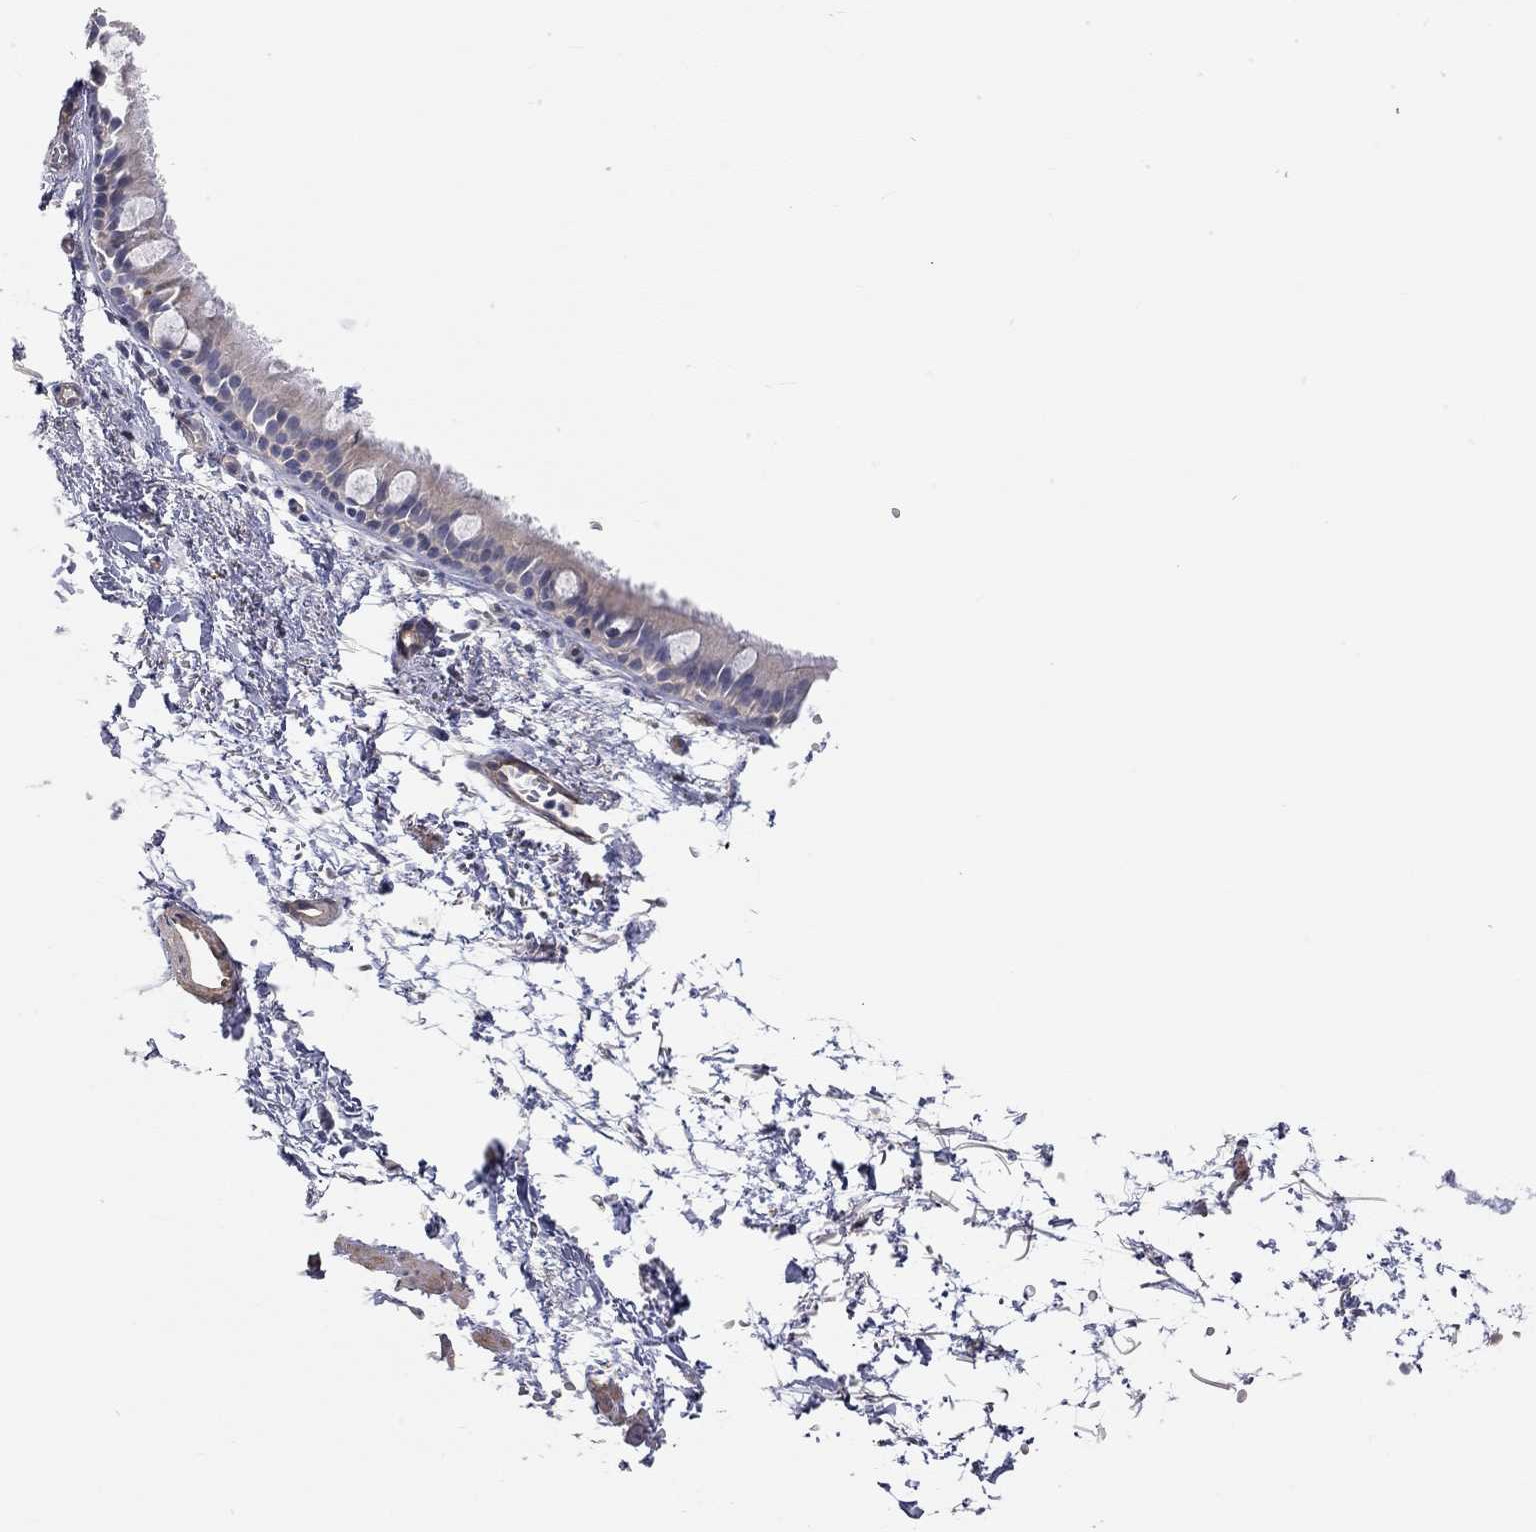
{"staining": {"intensity": "negative", "quantity": "none", "location": "none"}, "tissue": "bronchus", "cell_type": "Respiratory epithelial cells", "image_type": "normal", "snomed": [{"axis": "morphology", "description": "Normal tissue, NOS"}, {"axis": "topography", "description": "Cartilage tissue"}, {"axis": "topography", "description": "Bronchus"}], "caption": "DAB immunohistochemical staining of benign human bronchus exhibits no significant staining in respiratory epithelial cells. (Stains: DAB (3,3'-diaminobenzidine) immunohistochemistry with hematoxylin counter stain, Microscopy: brightfield microscopy at high magnification).", "gene": "PAPSS2", "patient": {"sex": "male", "age": 66}}